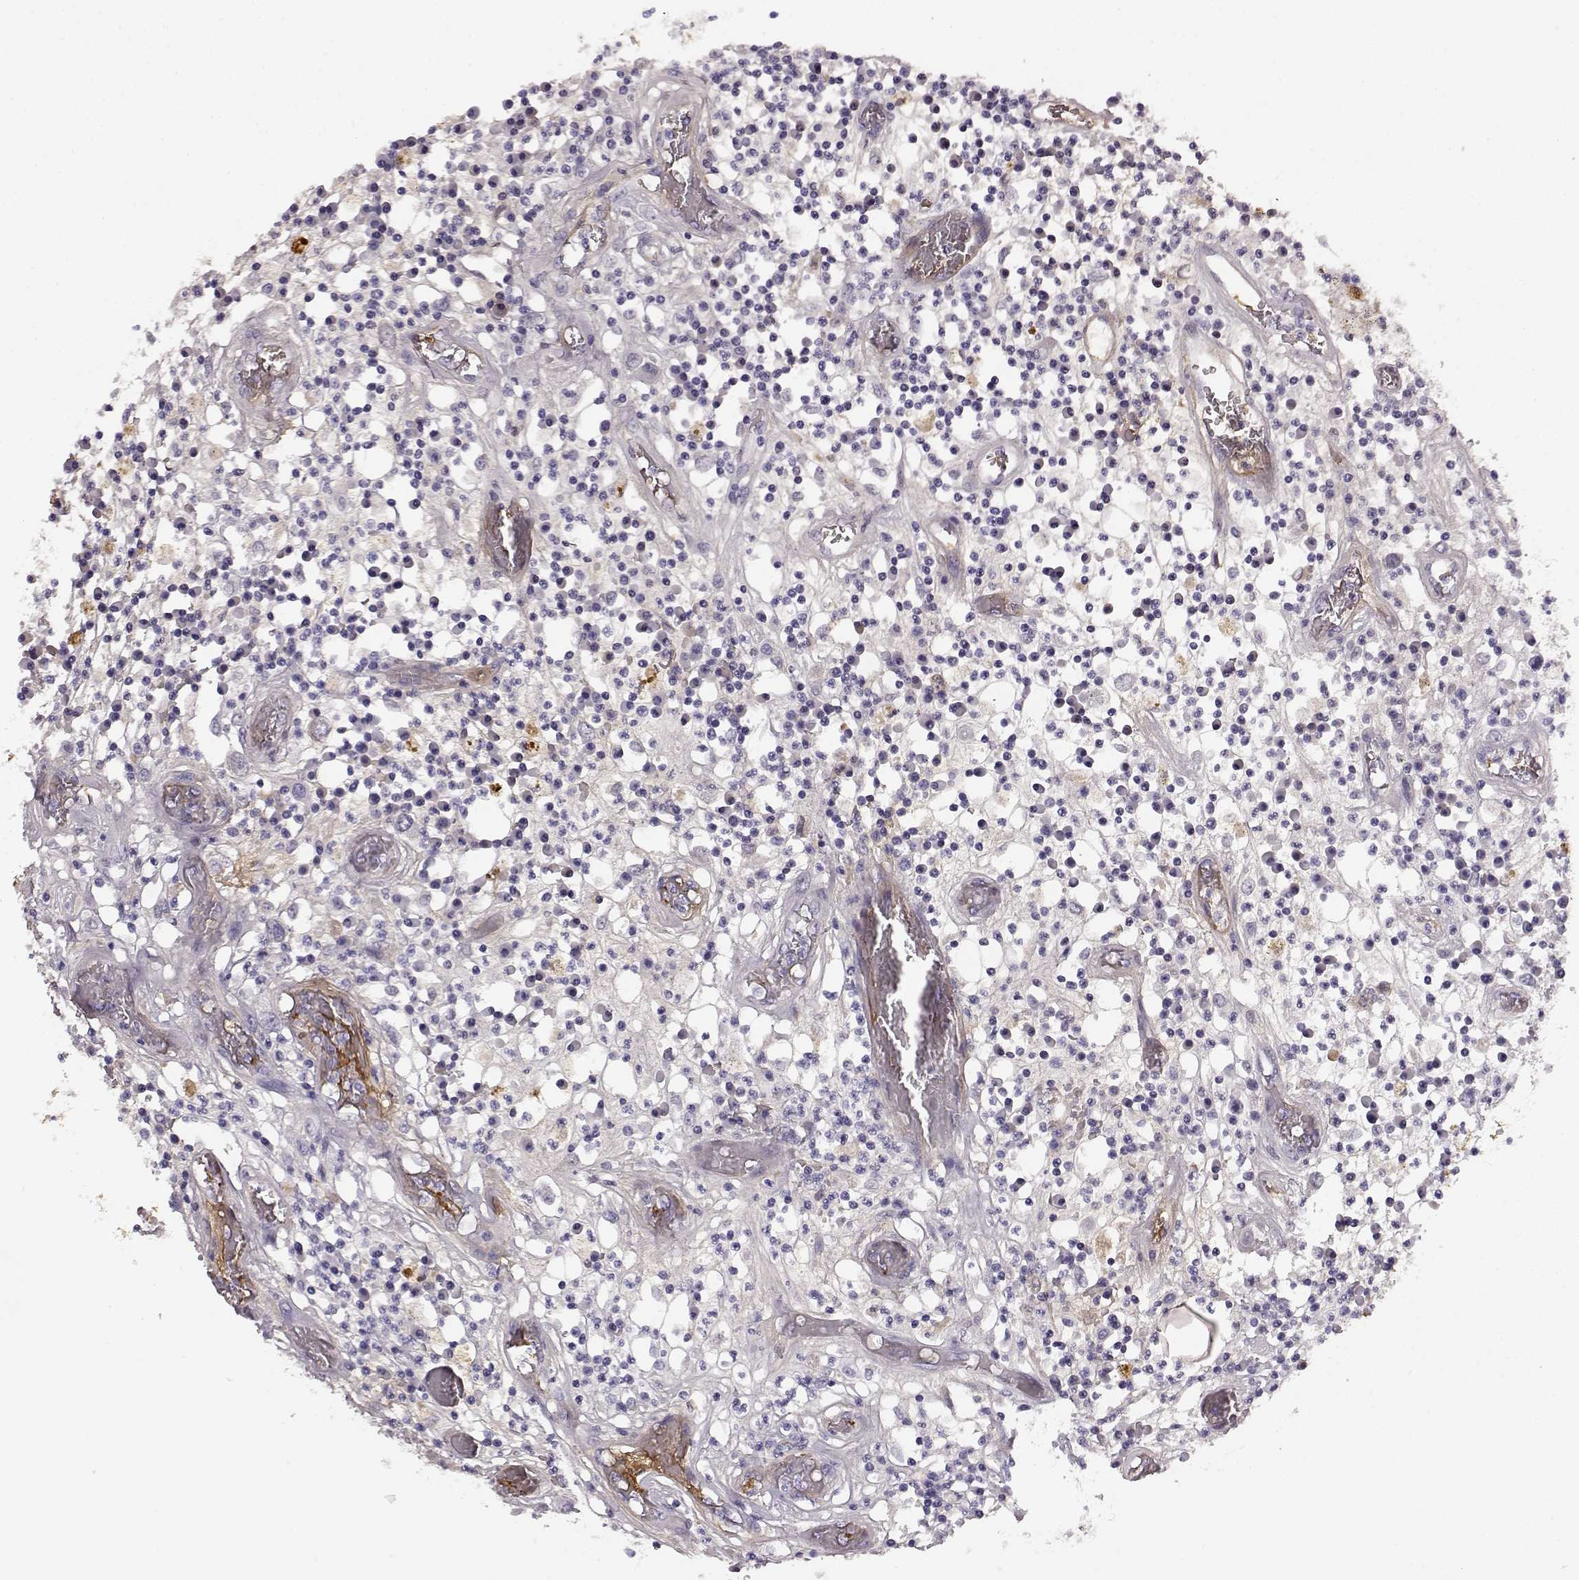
{"staining": {"intensity": "negative", "quantity": "none", "location": "none"}, "tissue": "colorectal cancer", "cell_type": "Tumor cells", "image_type": "cancer", "snomed": [{"axis": "morphology", "description": "Adenocarcinoma, NOS"}, {"axis": "topography", "description": "Rectum"}], "caption": "Image shows no significant protein expression in tumor cells of adenocarcinoma (colorectal).", "gene": "TRIM69", "patient": {"sex": "male", "age": 54}}